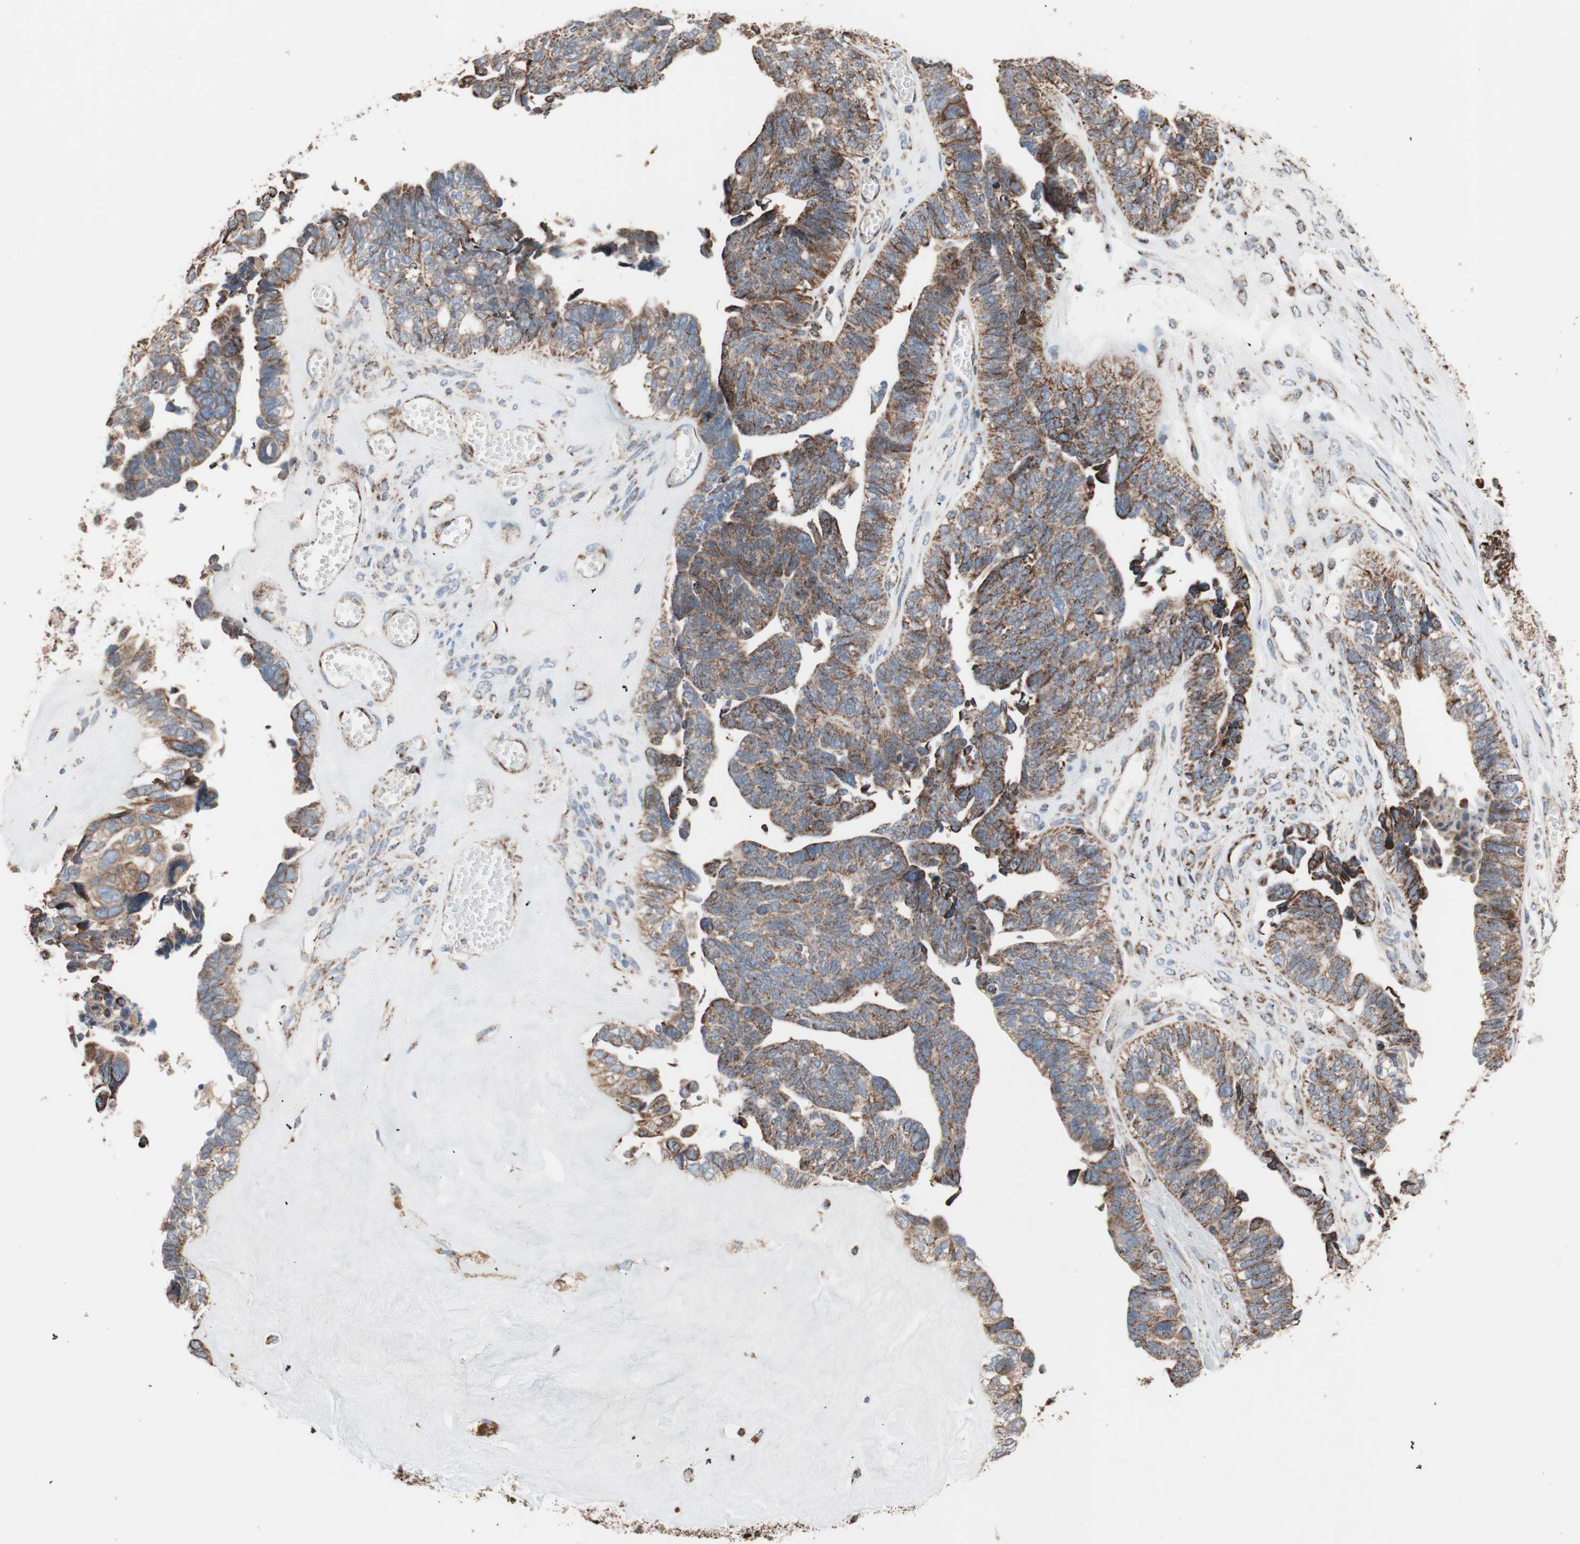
{"staining": {"intensity": "strong", "quantity": ">75%", "location": "cytoplasmic/membranous"}, "tissue": "ovarian cancer", "cell_type": "Tumor cells", "image_type": "cancer", "snomed": [{"axis": "morphology", "description": "Cystadenocarcinoma, serous, NOS"}, {"axis": "topography", "description": "Ovary"}], "caption": "A brown stain shows strong cytoplasmic/membranous positivity of a protein in human ovarian cancer (serous cystadenocarcinoma) tumor cells.", "gene": "PCSK4", "patient": {"sex": "female", "age": 79}}